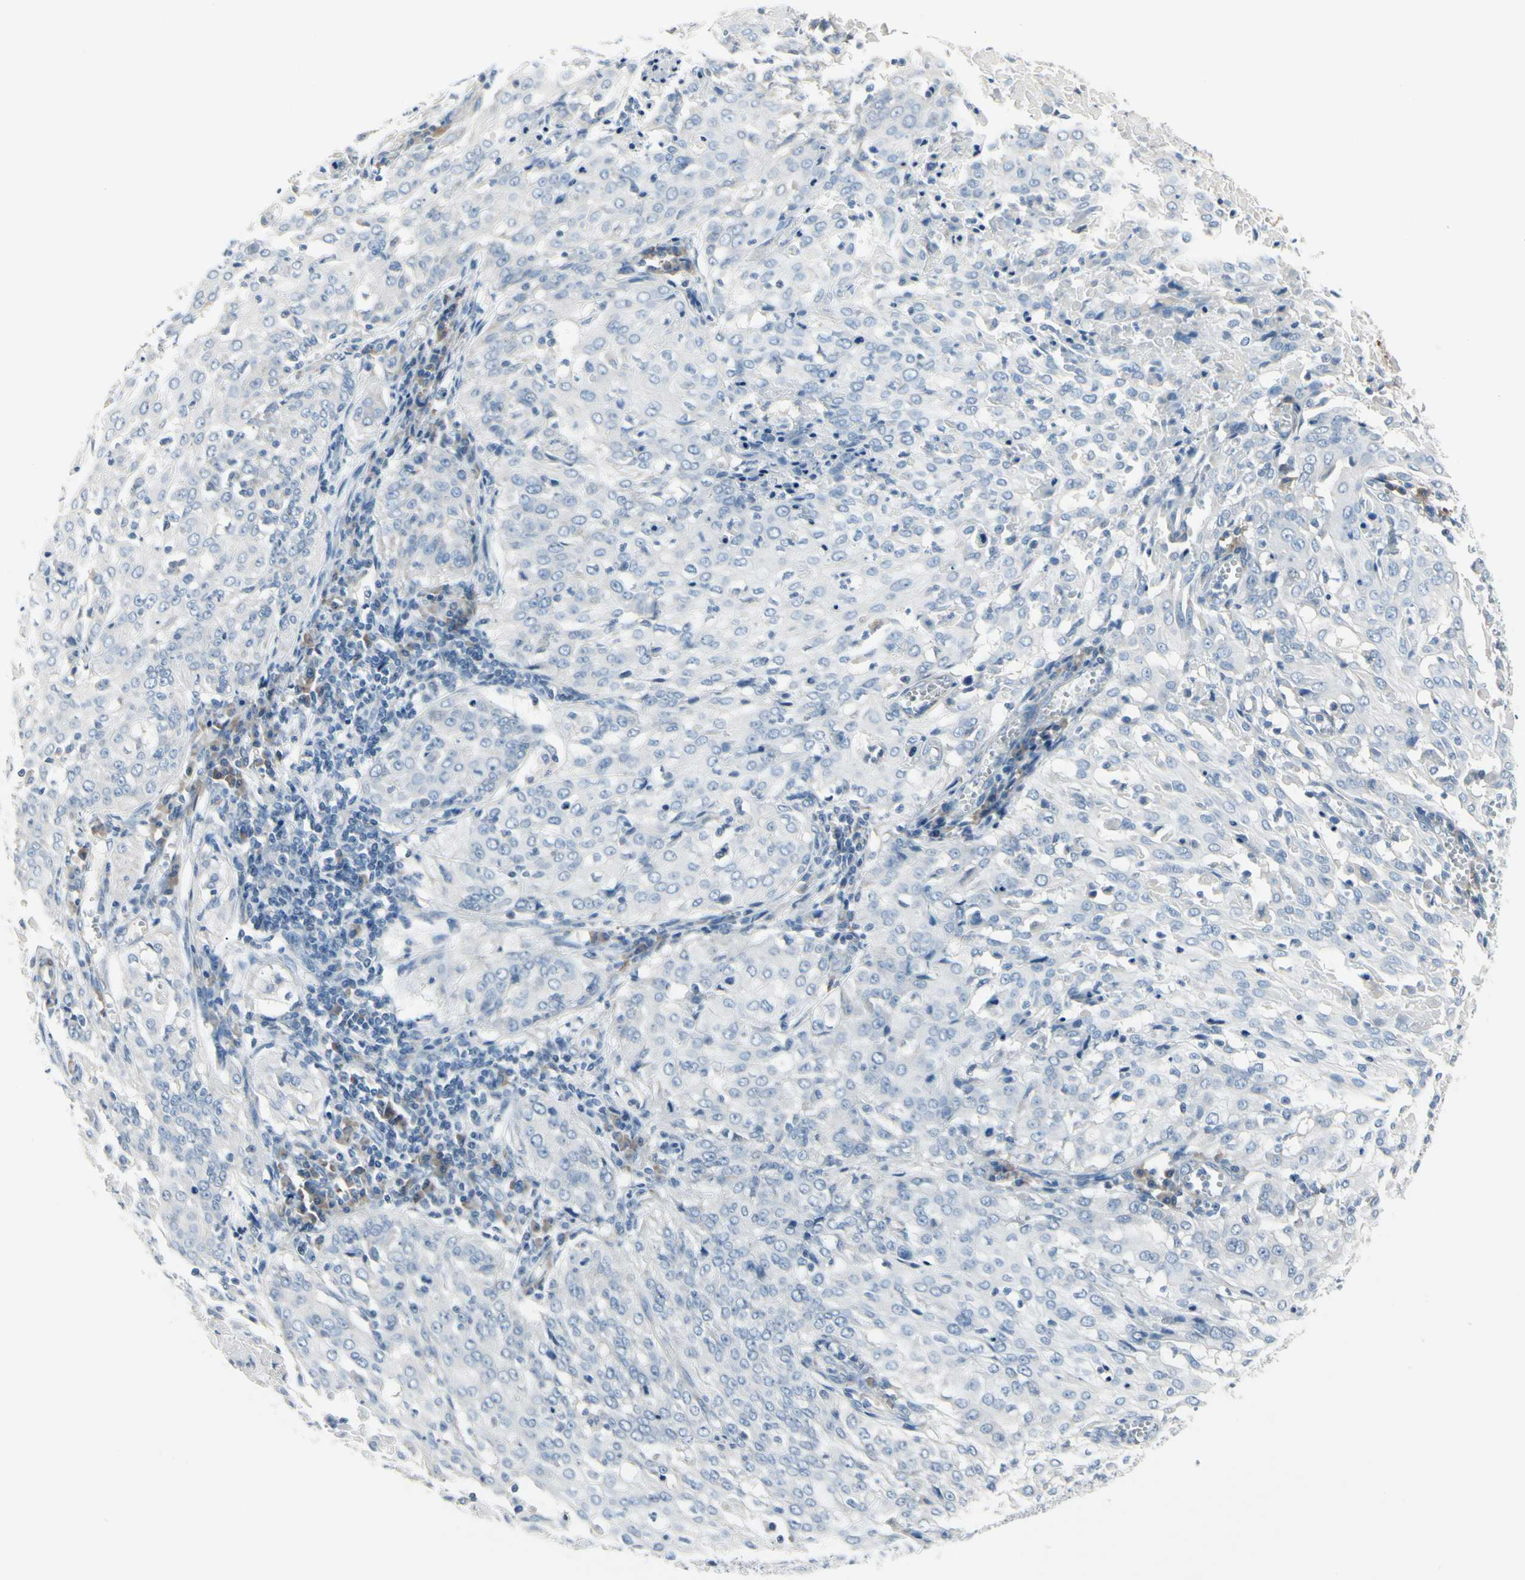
{"staining": {"intensity": "negative", "quantity": "none", "location": "none"}, "tissue": "cervical cancer", "cell_type": "Tumor cells", "image_type": "cancer", "snomed": [{"axis": "morphology", "description": "Squamous cell carcinoma, NOS"}, {"axis": "topography", "description": "Cervix"}], "caption": "A high-resolution image shows immunohistochemistry staining of cervical squamous cell carcinoma, which reveals no significant positivity in tumor cells.", "gene": "MAP2", "patient": {"sex": "female", "age": 39}}